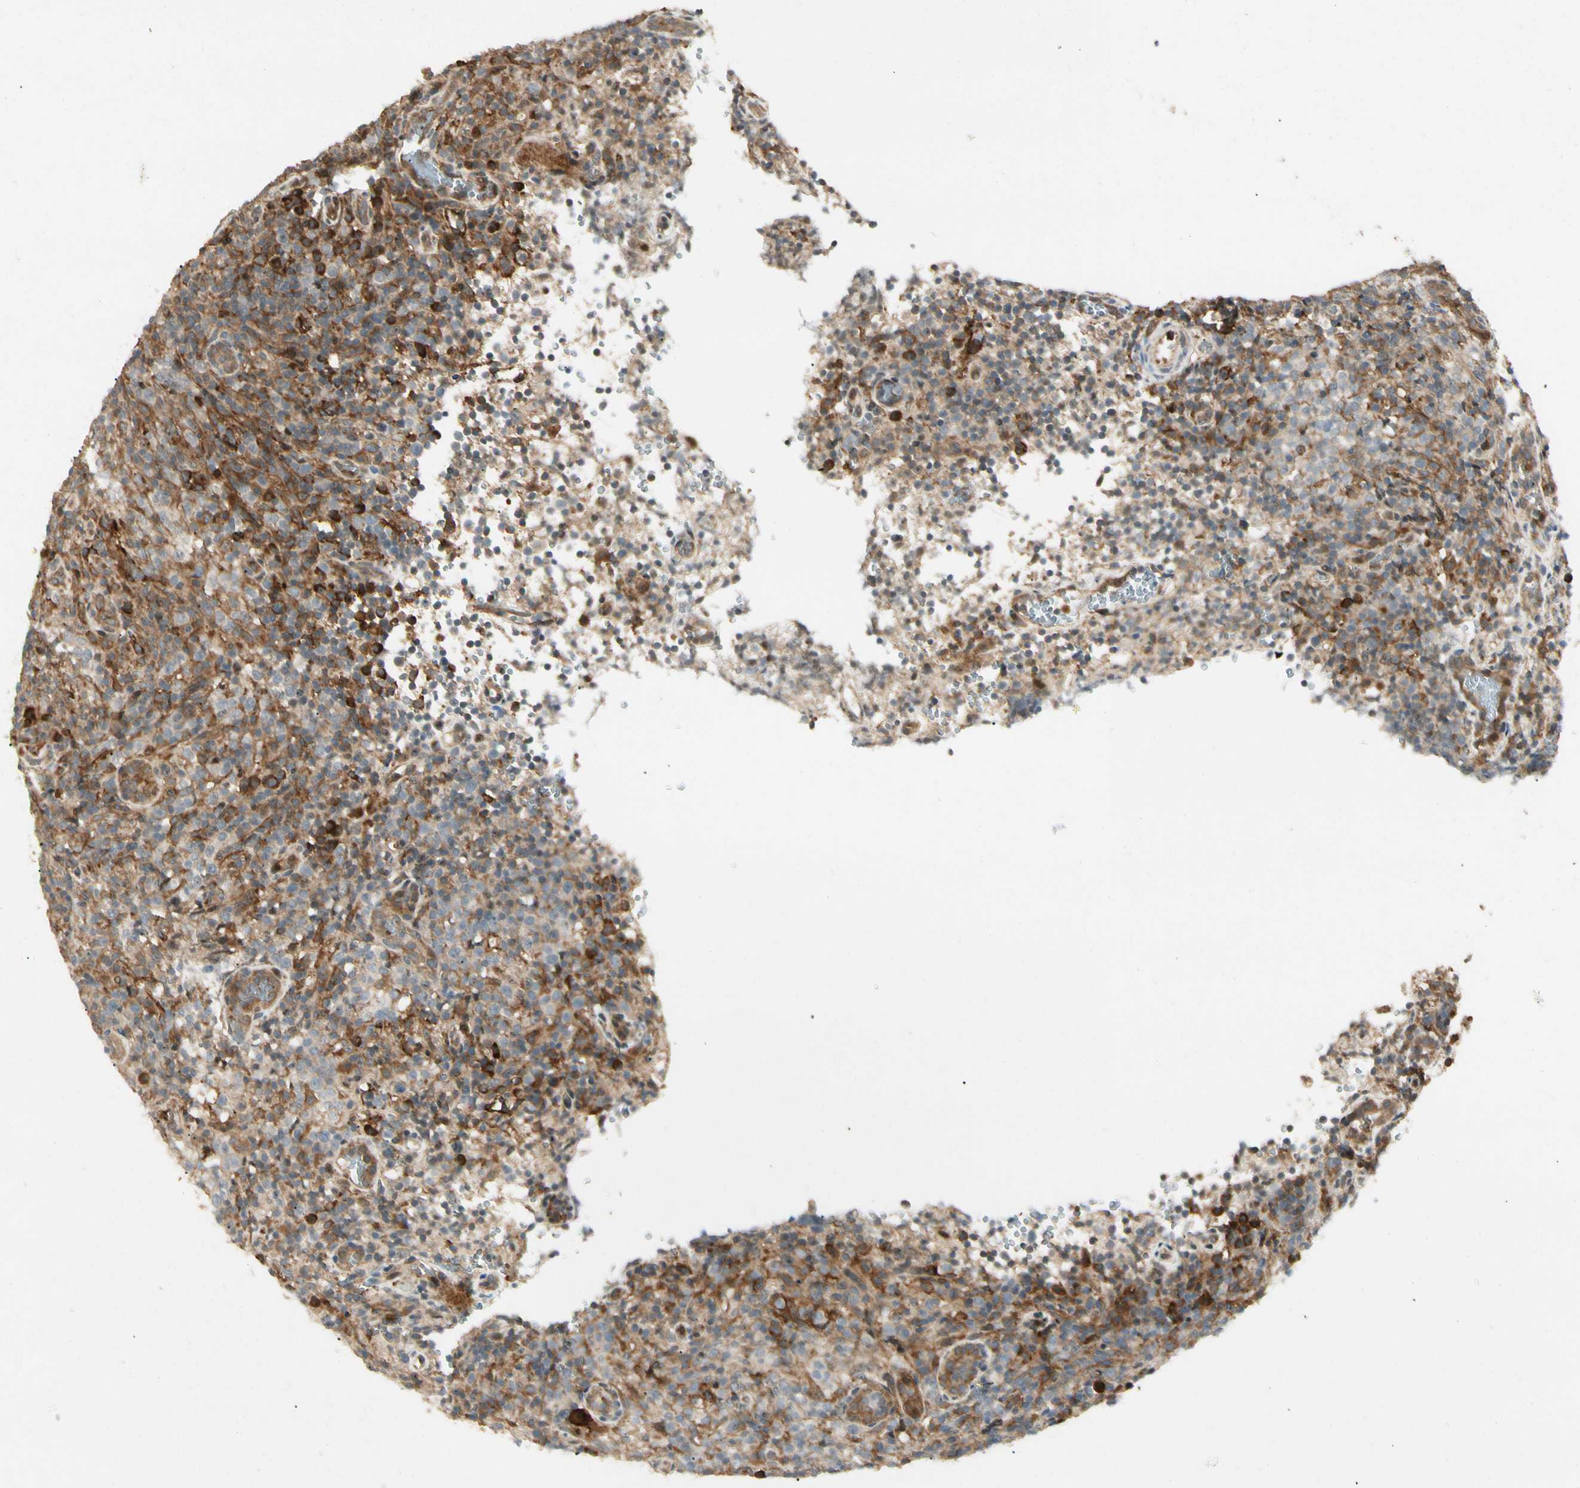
{"staining": {"intensity": "moderate", "quantity": "25%-75%", "location": "cytoplasmic/membranous"}, "tissue": "lymphoma", "cell_type": "Tumor cells", "image_type": "cancer", "snomed": [{"axis": "morphology", "description": "Malignant lymphoma, non-Hodgkin's type, High grade"}, {"axis": "topography", "description": "Lymph node"}], "caption": "Protein expression analysis of high-grade malignant lymphoma, non-Hodgkin's type shows moderate cytoplasmic/membranous expression in about 25%-75% of tumor cells. Using DAB (brown) and hematoxylin (blue) stains, captured at high magnification using brightfield microscopy.", "gene": "FNDC3B", "patient": {"sex": "female", "age": 76}}